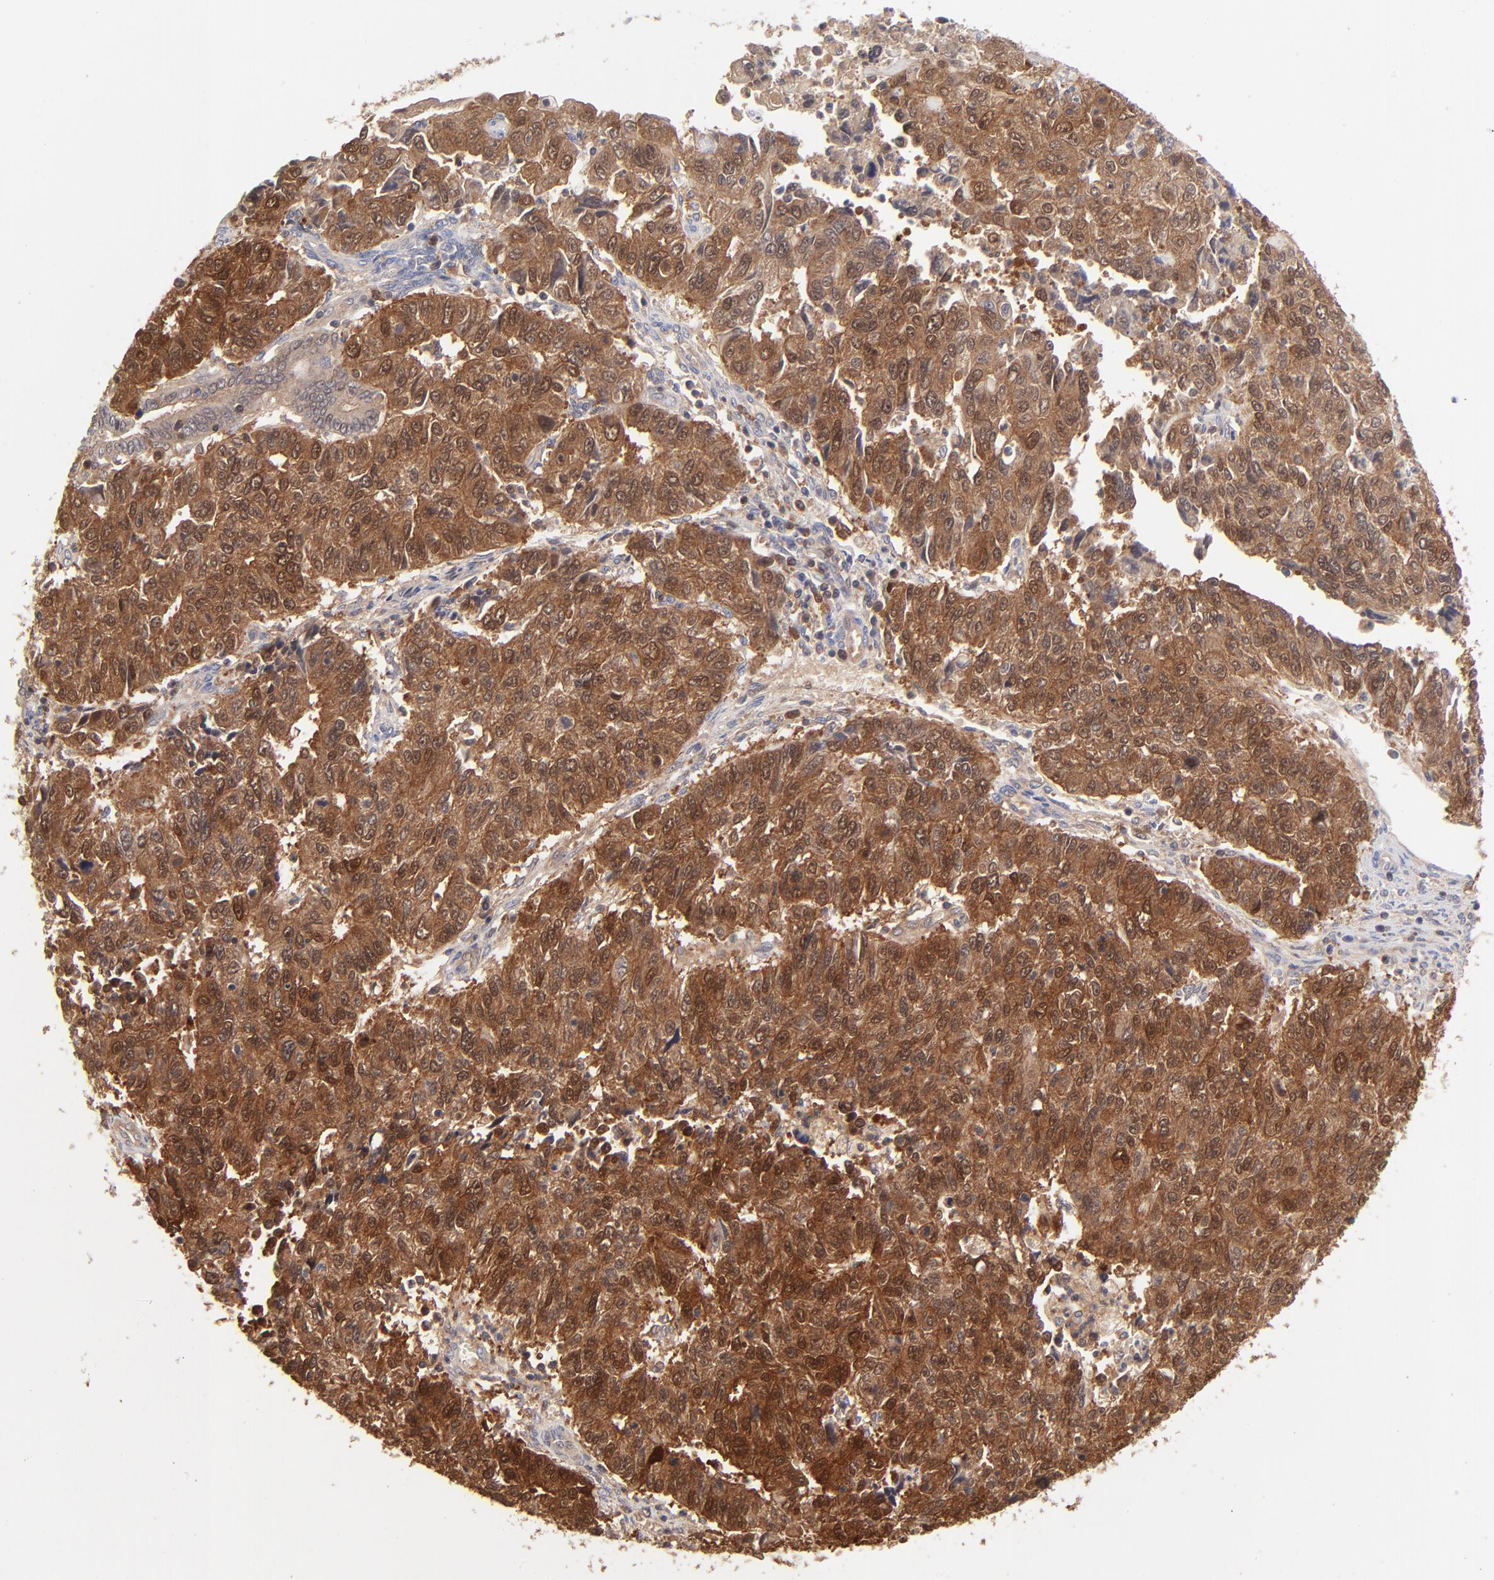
{"staining": {"intensity": "strong", "quantity": ">75%", "location": "cytoplasmic/membranous,nuclear"}, "tissue": "endometrial cancer", "cell_type": "Tumor cells", "image_type": "cancer", "snomed": [{"axis": "morphology", "description": "Adenocarcinoma, NOS"}, {"axis": "topography", "description": "Endometrium"}], "caption": "The immunohistochemical stain shows strong cytoplasmic/membranous and nuclear positivity in tumor cells of adenocarcinoma (endometrial) tissue.", "gene": "DCTPP1", "patient": {"sex": "female", "age": 42}}